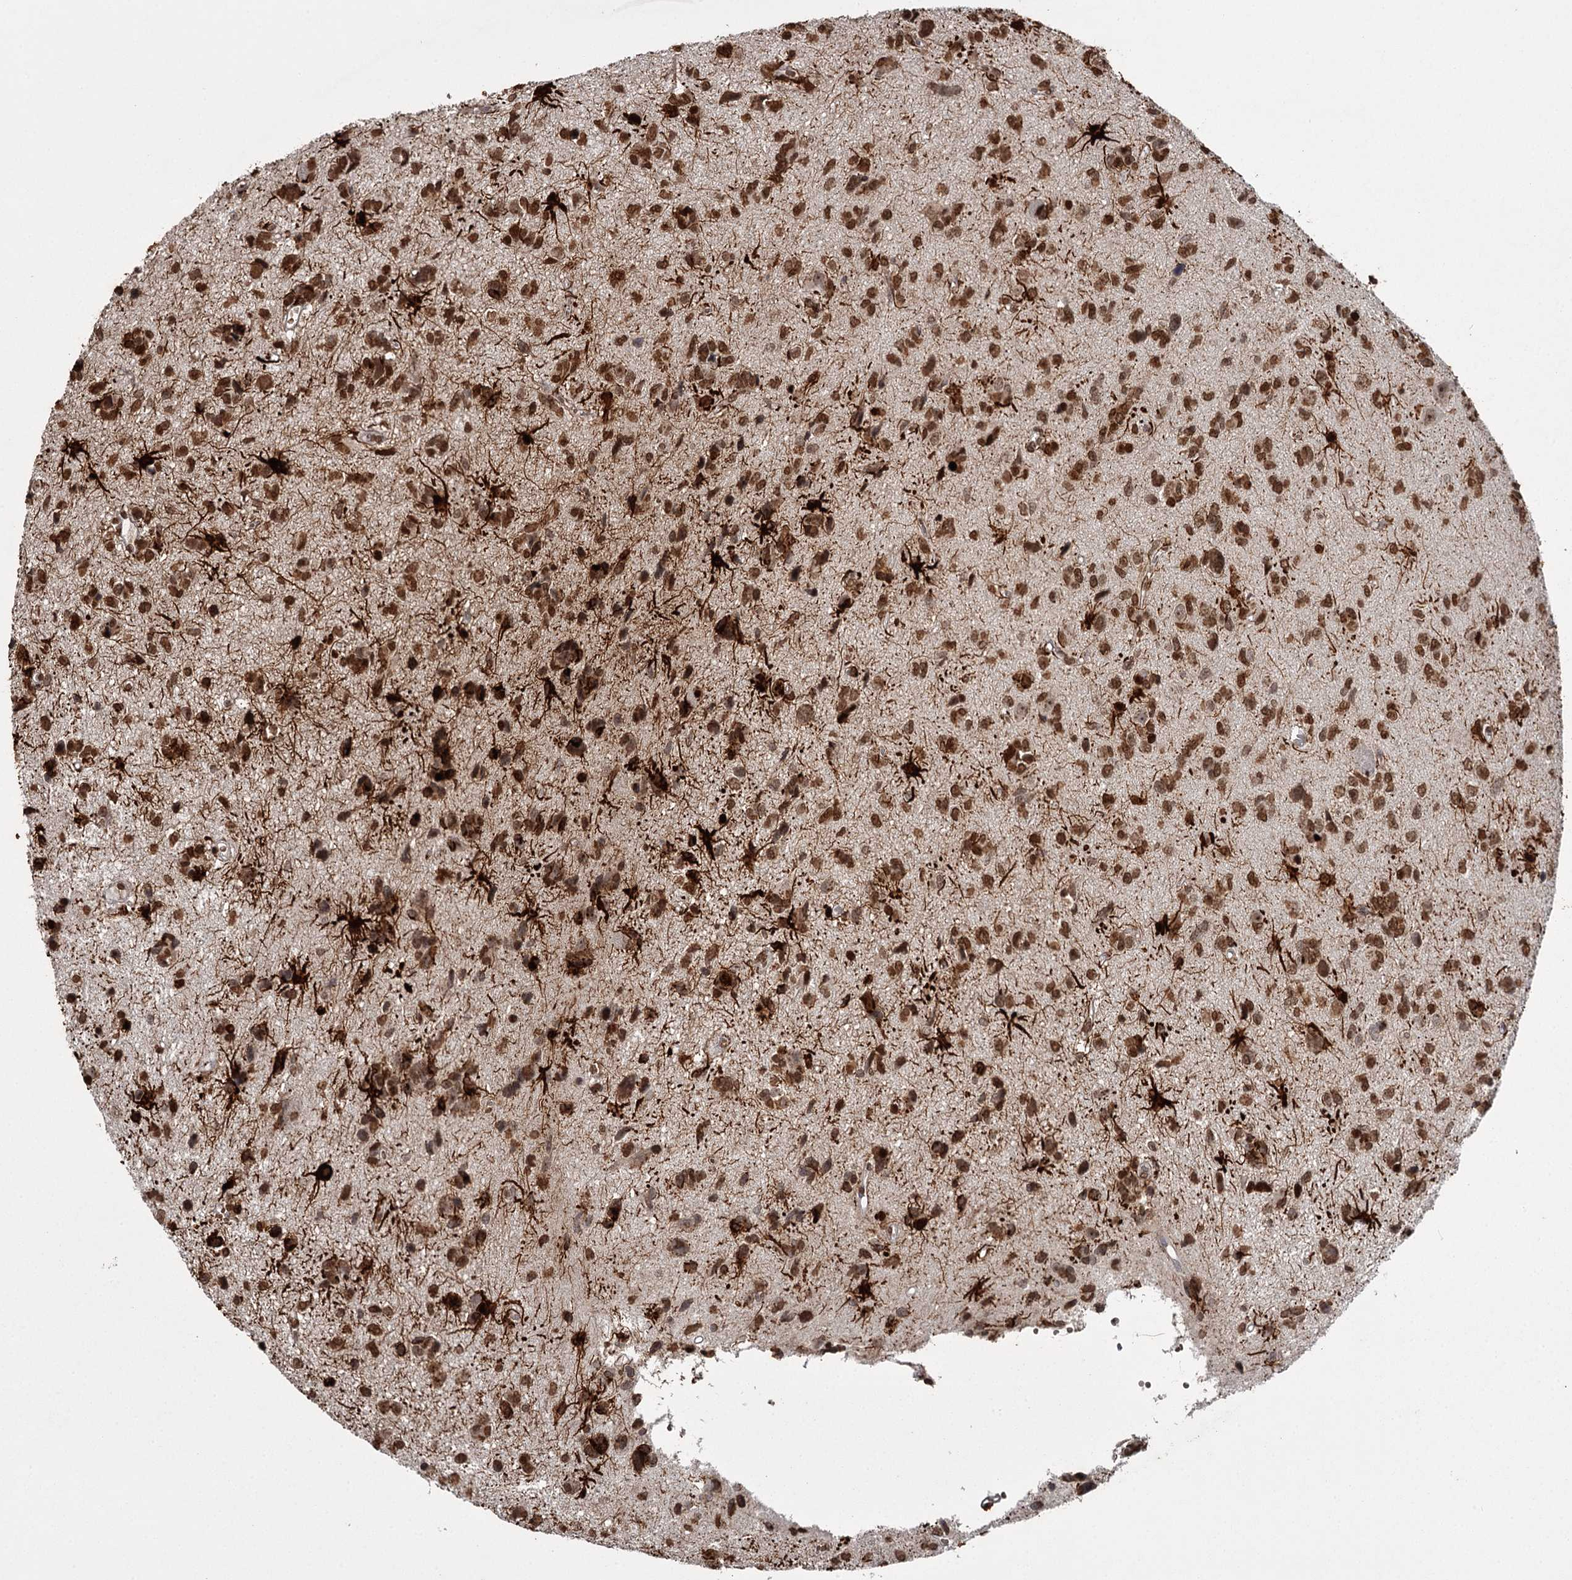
{"staining": {"intensity": "strong", "quantity": ">75%", "location": "nuclear"}, "tissue": "glioma", "cell_type": "Tumor cells", "image_type": "cancer", "snomed": [{"axis": "morphology", "description": "Glioma, malignant, High grade"}, {"axis": "topography", "description": "Brain"}], "caption": "Tumor cells demonstrate high levels of strong nuclear staining in approximately >75% of cells in malignant high-grade glioma. The protein is stained brown, and the nuclei are stained in blue (DAB IHC with brightfield microscopy, high magnification).", "gene": "THYN1", "patient": {"sex": "female", "age": 59}}